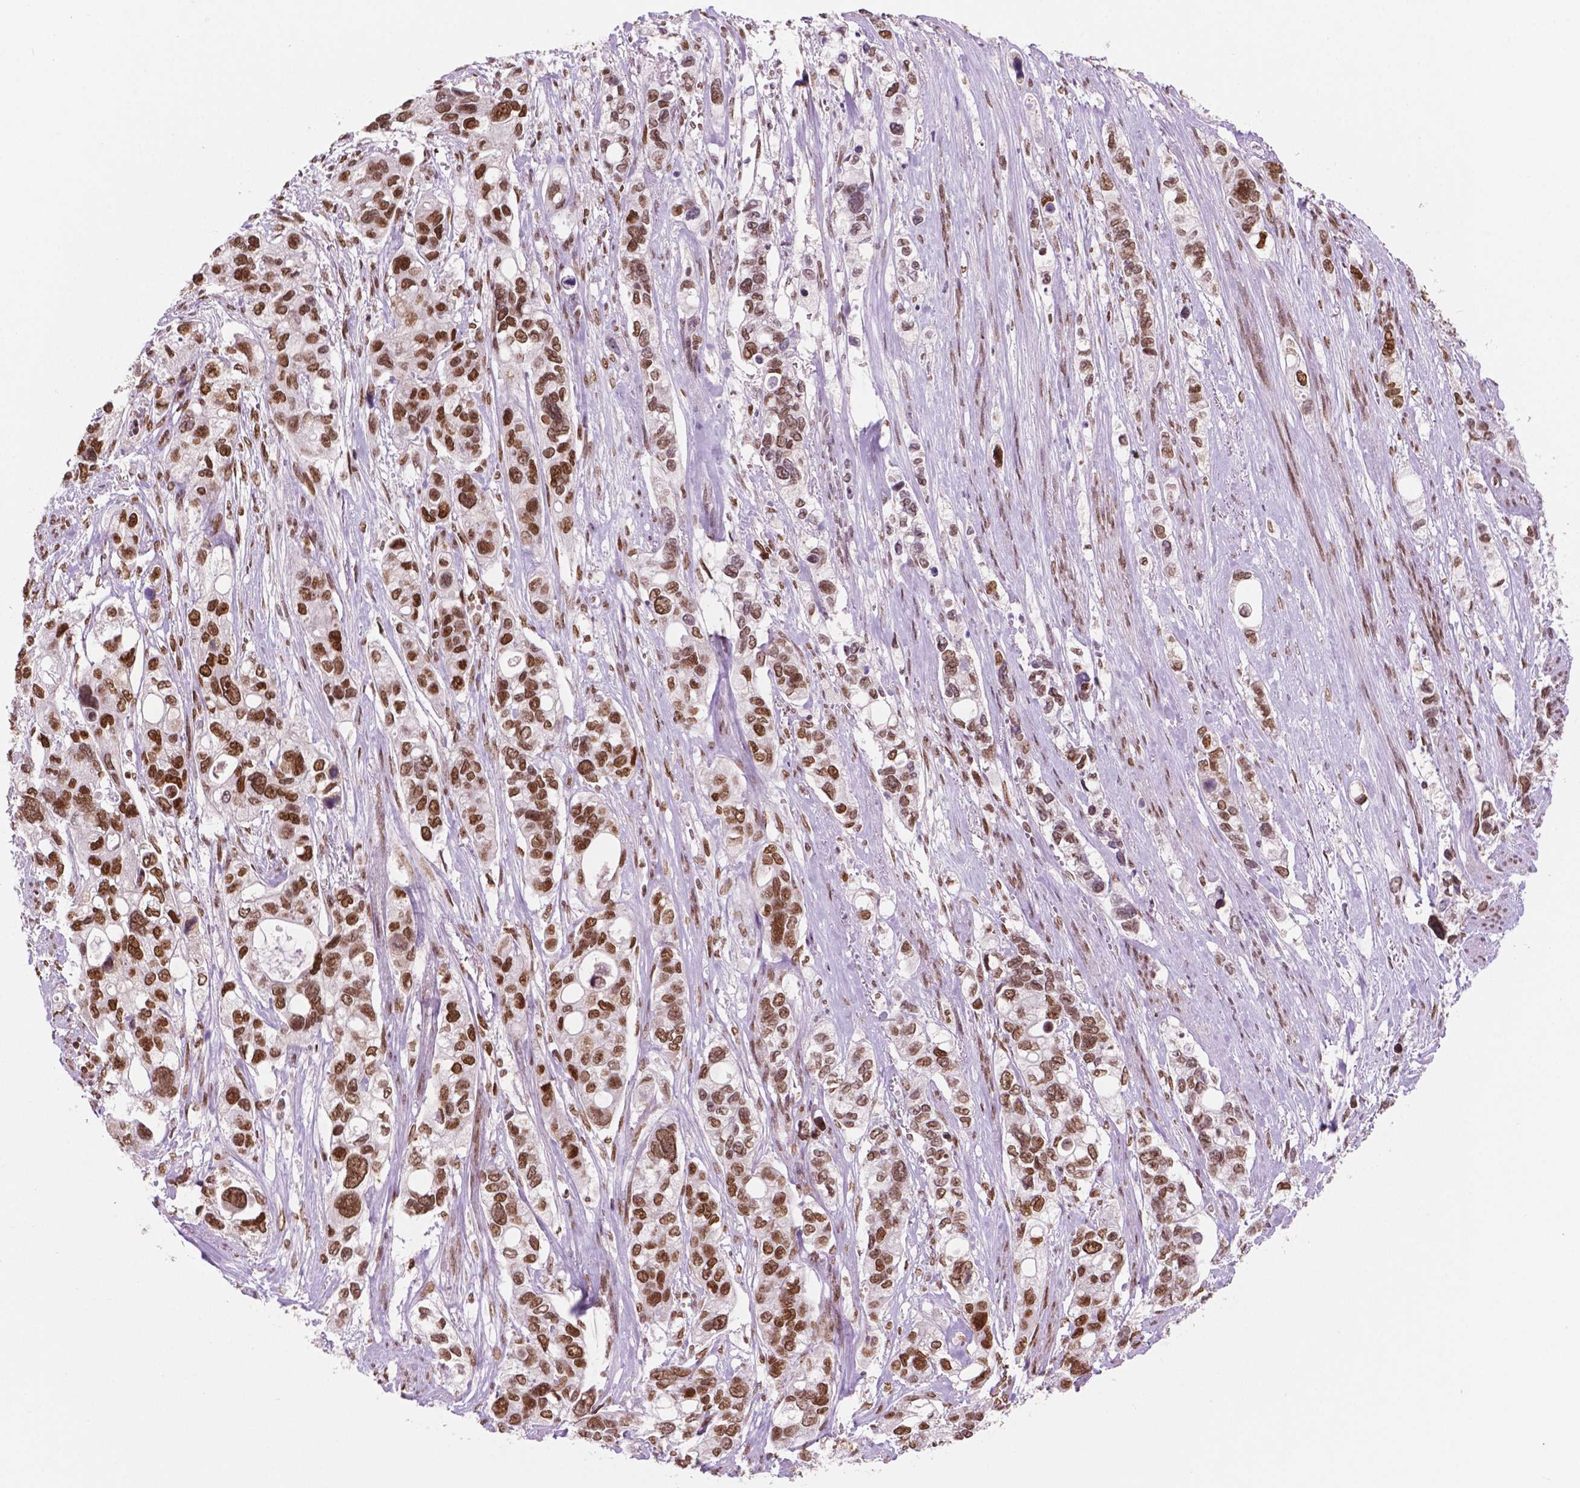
{"staining": {"intensity": "moderate", "quantity": "25%-75%", "location": "nuclear"}, "tissue": "stomach cancer", "cell_type": "Tumor cells", "image_type": "cancer", "snomed": [{"axis": "morphology", "description": "Adenocarcinoma, NOS"}, {"axis": "topography", "description": "Stomach, upper"}], "caption": "This is an image of immunohistochemistry (IHC) staining of stomach cancer, which shows moderate positivity in the nuclear of tumor cells.", "gene": "MLH1", "patient": {"sex": "female", "age": 81}}